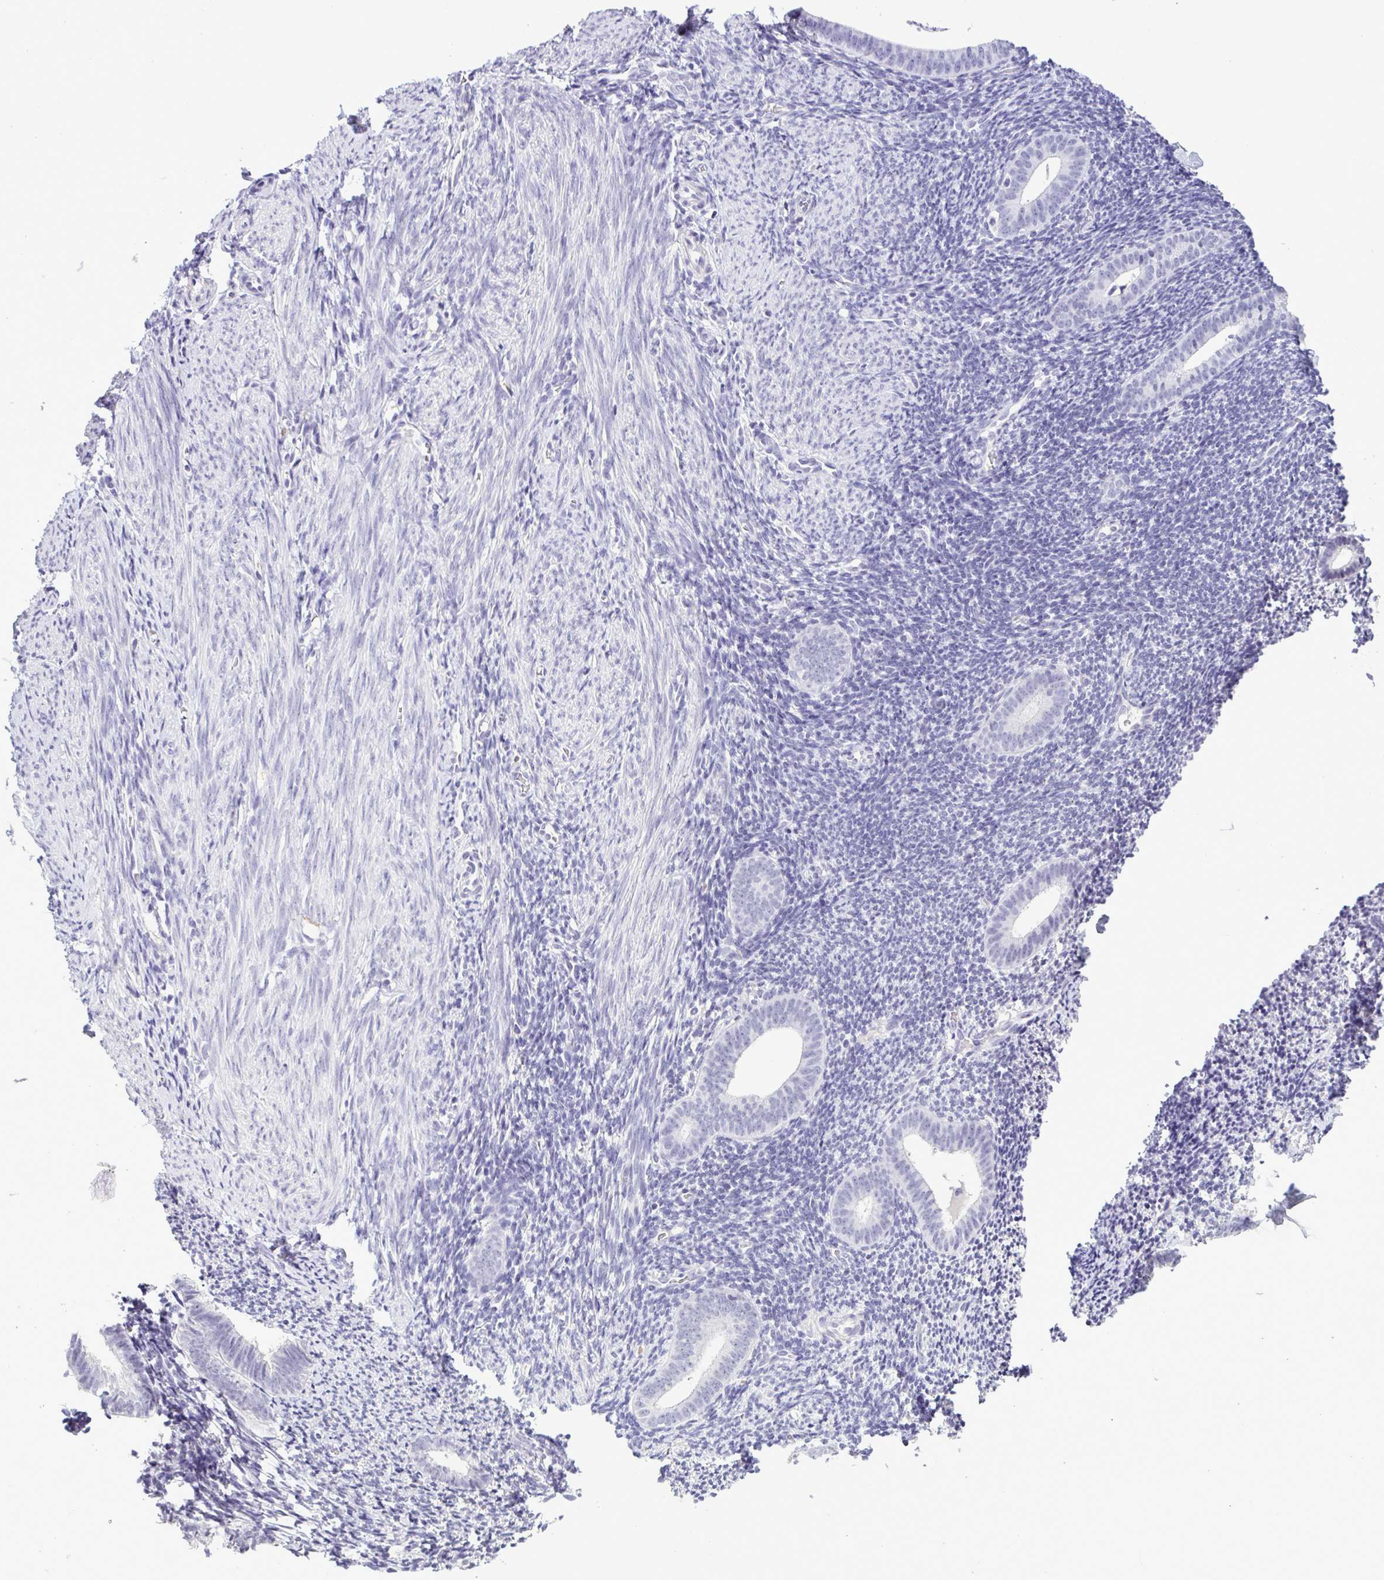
{"staining": {"intensity": "negative", "quantity": "none", "location": "none"}, "tissue": "endometrium", "cell_type": "Cells in endometrial stroma", "image_type": "normal", "snomed": [{"axis": "morphology", "description": "Normal tissue, NOS"}, {"axis": "topography", "description": "Endometrium"}], "caption": "DAB (3,3'-diaminobenzidine) immunohistochemical staining of normal human endometrium displays no significant positivity in cells in endometrial stroma. The staining was performed using DAB (3,3'-diaminobenzidine) to visualize the protein expression in brown, while the nuclei were stained in blue with hematoxylin (Magnification: 20x).", "gene": "YBX2", "patient": {"sex": "female", "age": 39}}